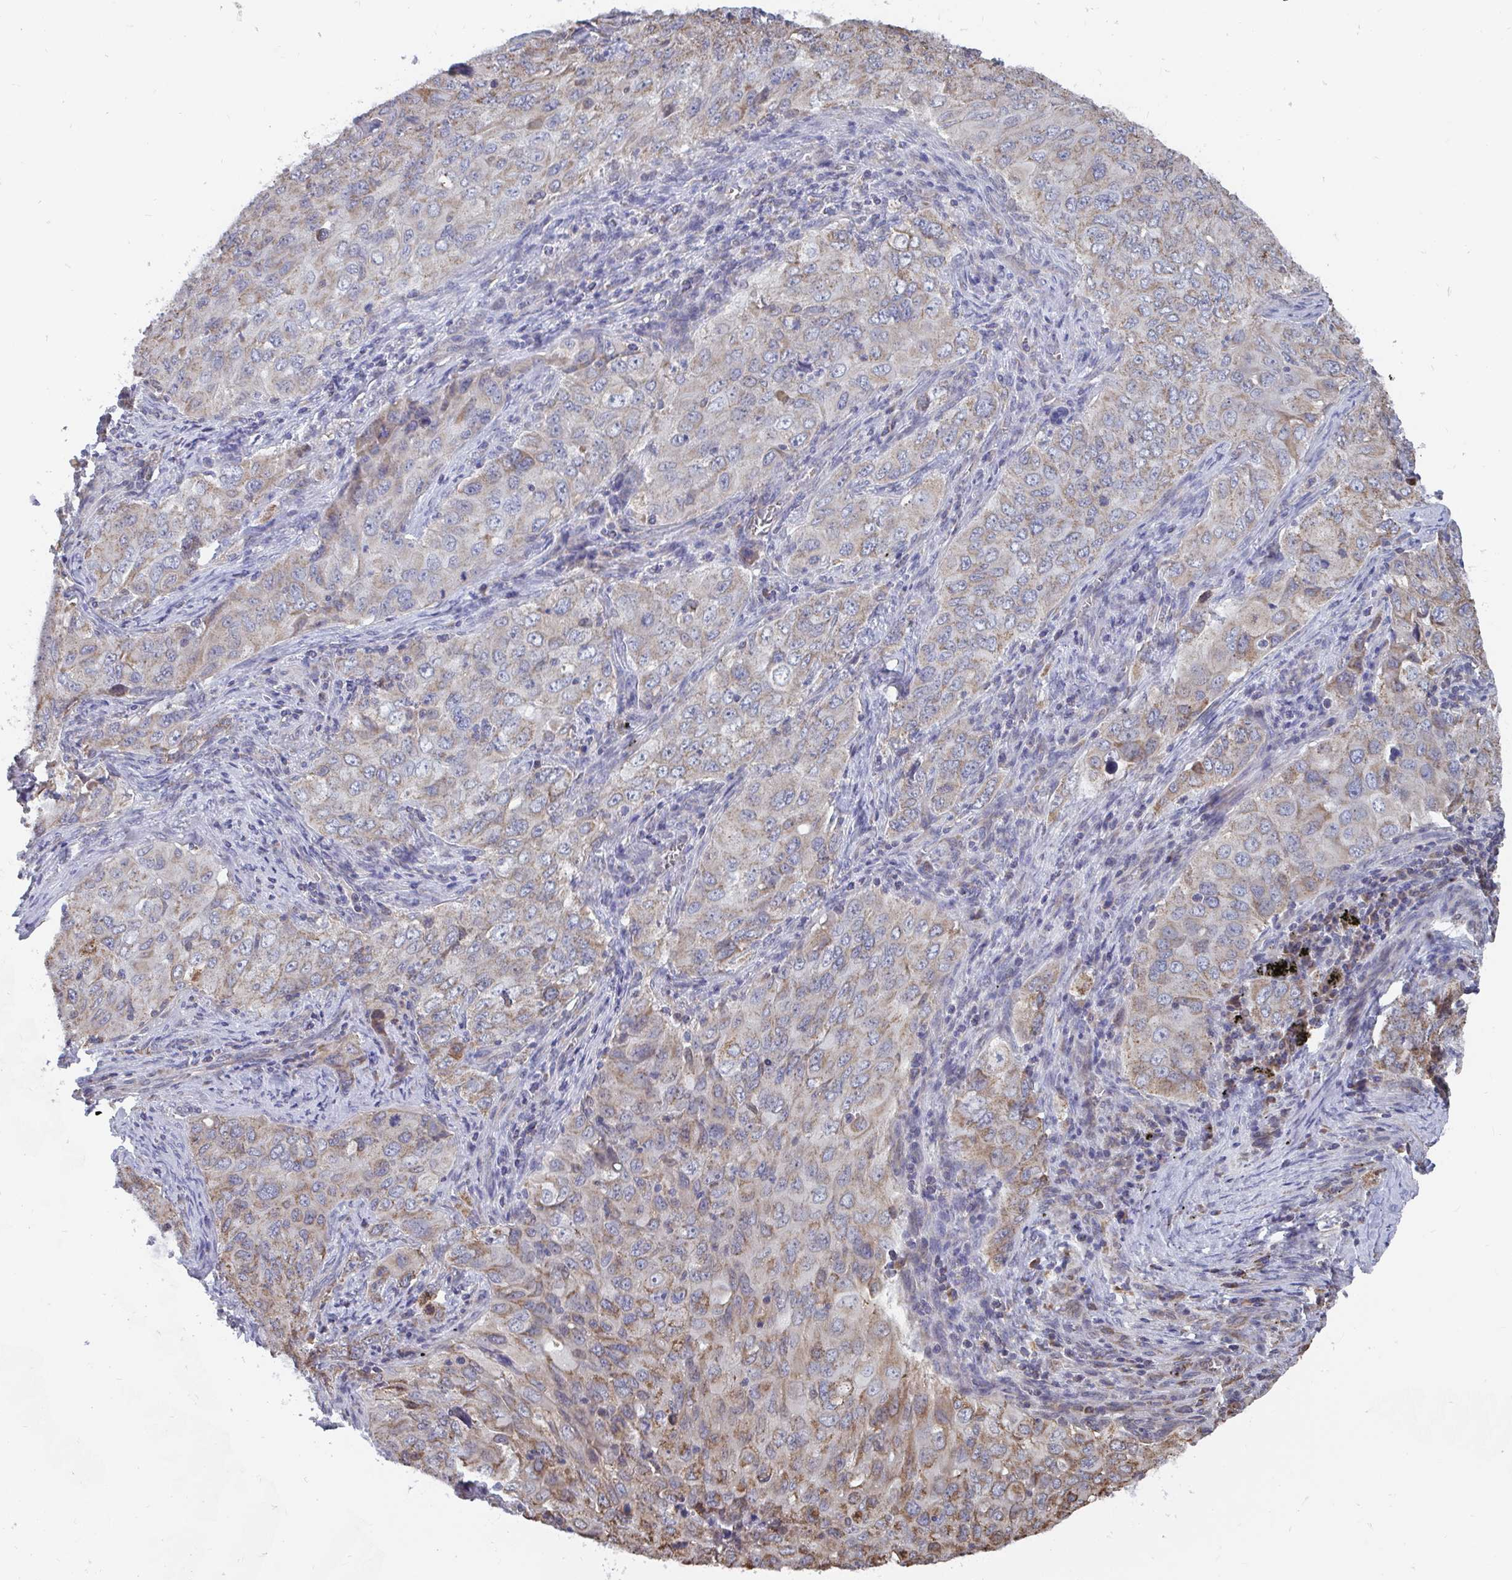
{"staining": {"intensity": "moderate", "quantity": ">75%", "location": "cytoplasmic/membranous"}, "tissue": "lung cancer", "cell_type": "Tumor cells", "image_type": "cancer", "snomed": [{"axis": "morphology", "description": "Adenocarcinoma, NOS"}, {"axis": "morphology", "description": "Adenocarcinoma, metastatic, NOS"}, {"axis": "topography", "description": "Lymph node"}, {"axis": "topography", "description": "Lung"}], "caption": "Immunohistochemical staining of lung cancer reveals moderate cytoplasmic/membranous protein positivity in approximately >75% of tumor cells.", "gene": "ELAVL1", "patient": {"sex": "female", "age": 42}}